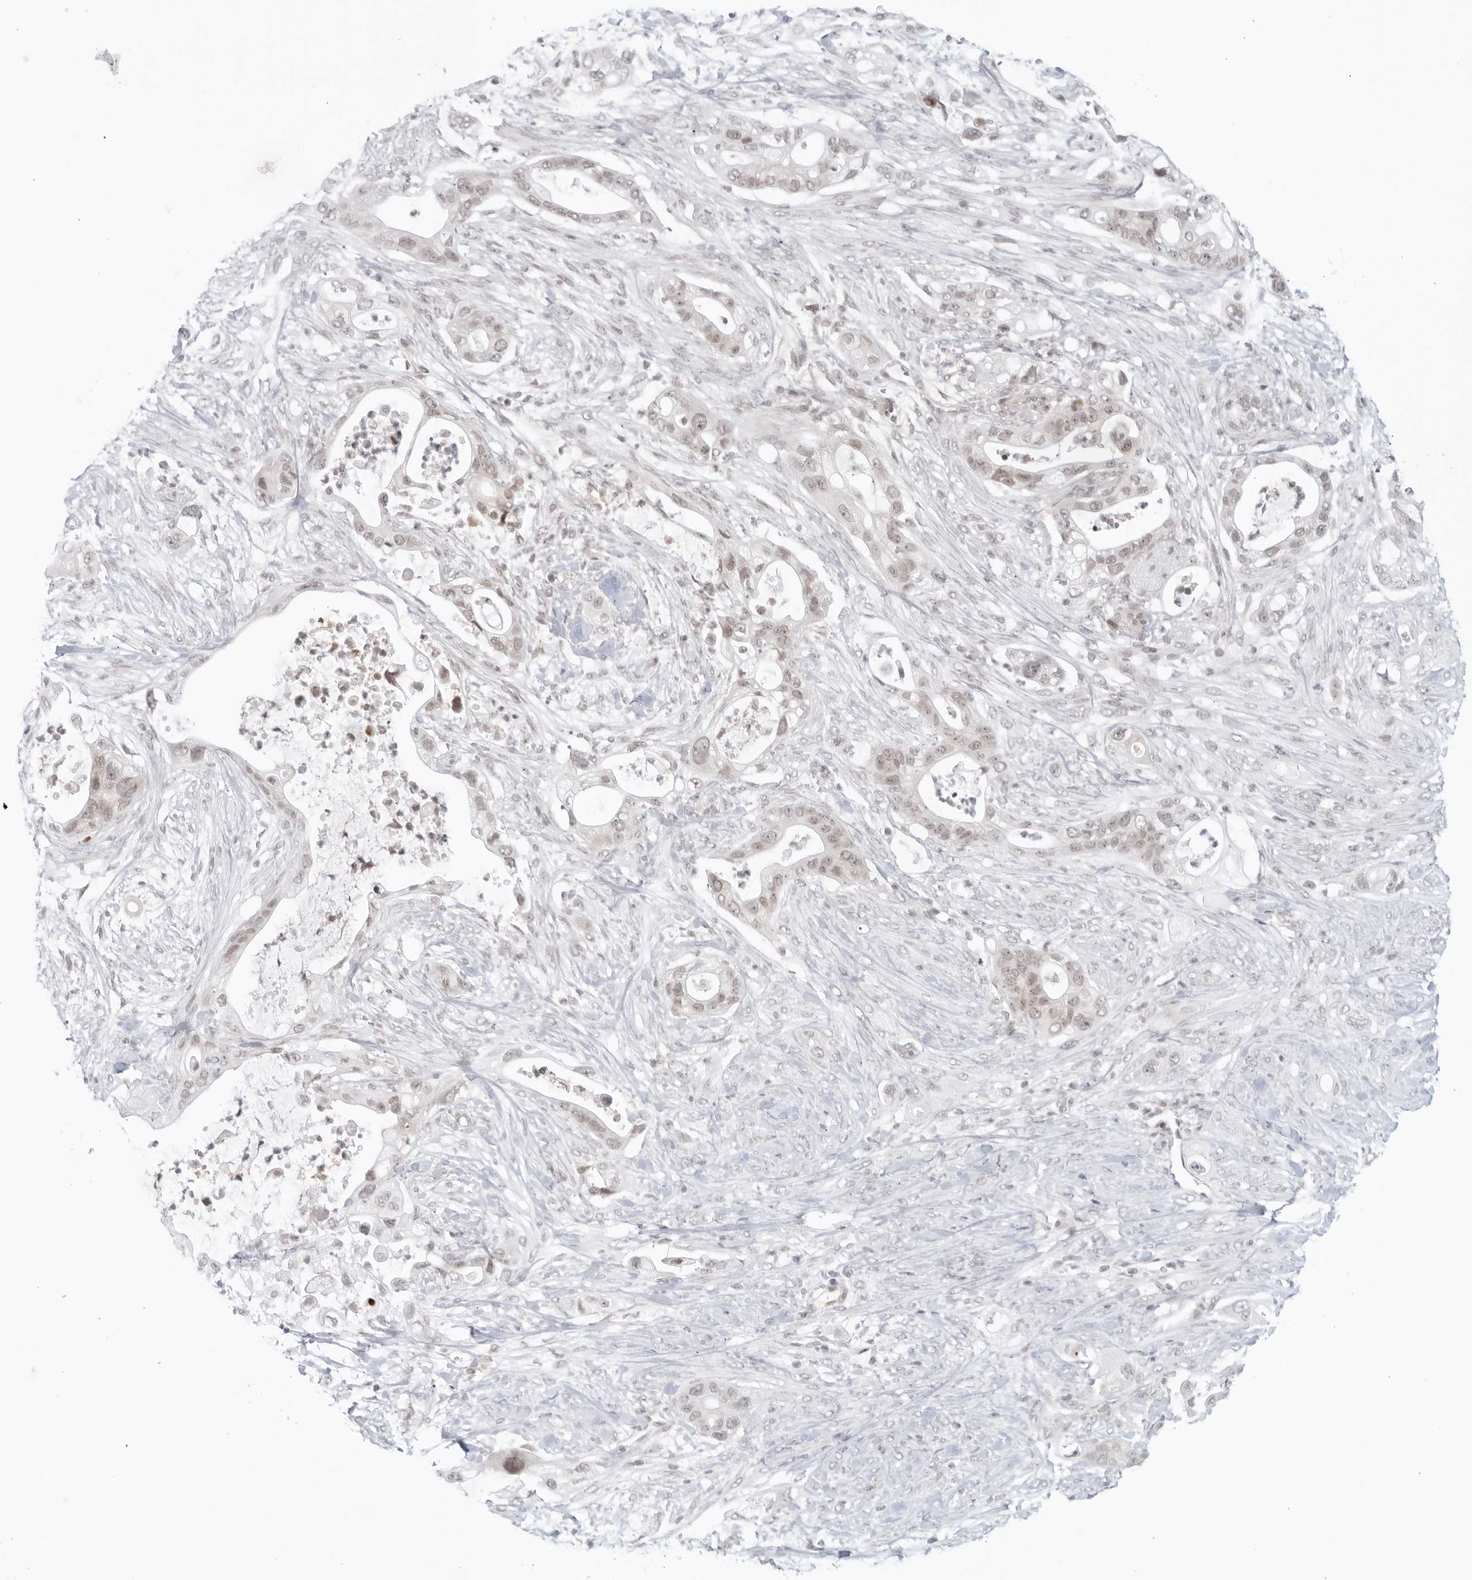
{"staining": {"intensity": "weak", "quantity": "<25%", "location": "cytoplasmic/membranous,nuclear"}, "tissue": "pancreatic cancer", "cell_type": "Tumor cells", "image_type": "cancer", "snomed": [{"axis": "morphology", "description": "Adenocarcinoma, NOS"}, {"axis": "topography", "description": "Pancreas"}], "caption": "This is an IHC histopathology image of adenocarcinoma (pancreatic). There is no staining in tumor cells.", "gene": "RAB11FIP3", "patient": {"sex": "male", "age": 53}}